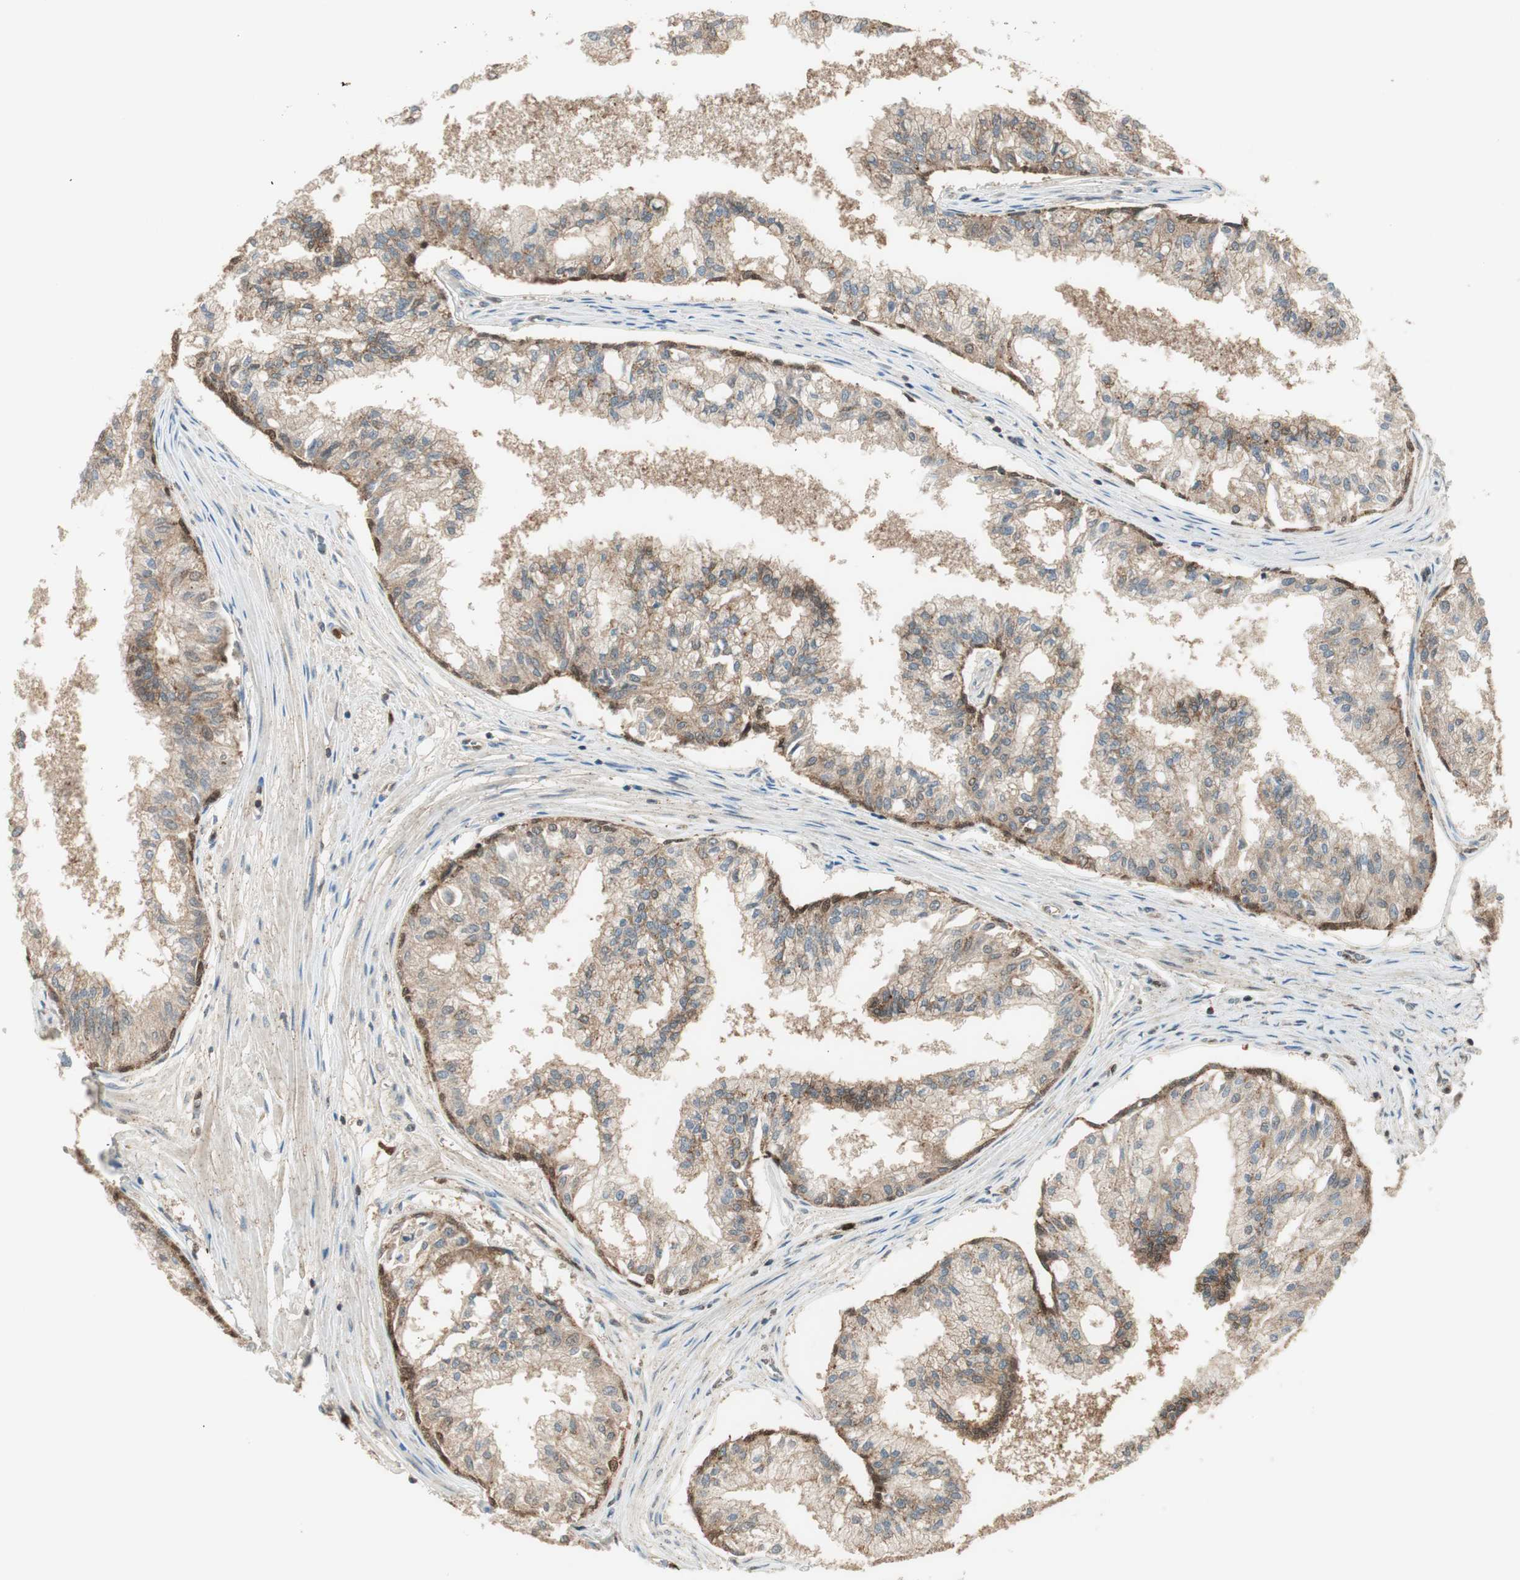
{"staining": {"intensity": "moderate", "quantity": ">75%", "location": "nuclear"}, "tissue": "prostate", "cell_type": "Glandular cells", "image_type": "normal", "snomed": [{"axis": "morphology", "description": "Normal tissue, NOS"}, {"axis": "topography", "description": "Prostate"}, {"axis": "topography", "description": "Seminal veicle"}], "caption": "Immunohistochemical staining of unremarkable human prostate exhibits >75% levels of moderate nuclear protein expression in approximately >75% of glandular cells. (IHC, brightfield microscopy, high magnification).", "gene": "LTA4H", "patient": {"sex": "male", "age": 60}}